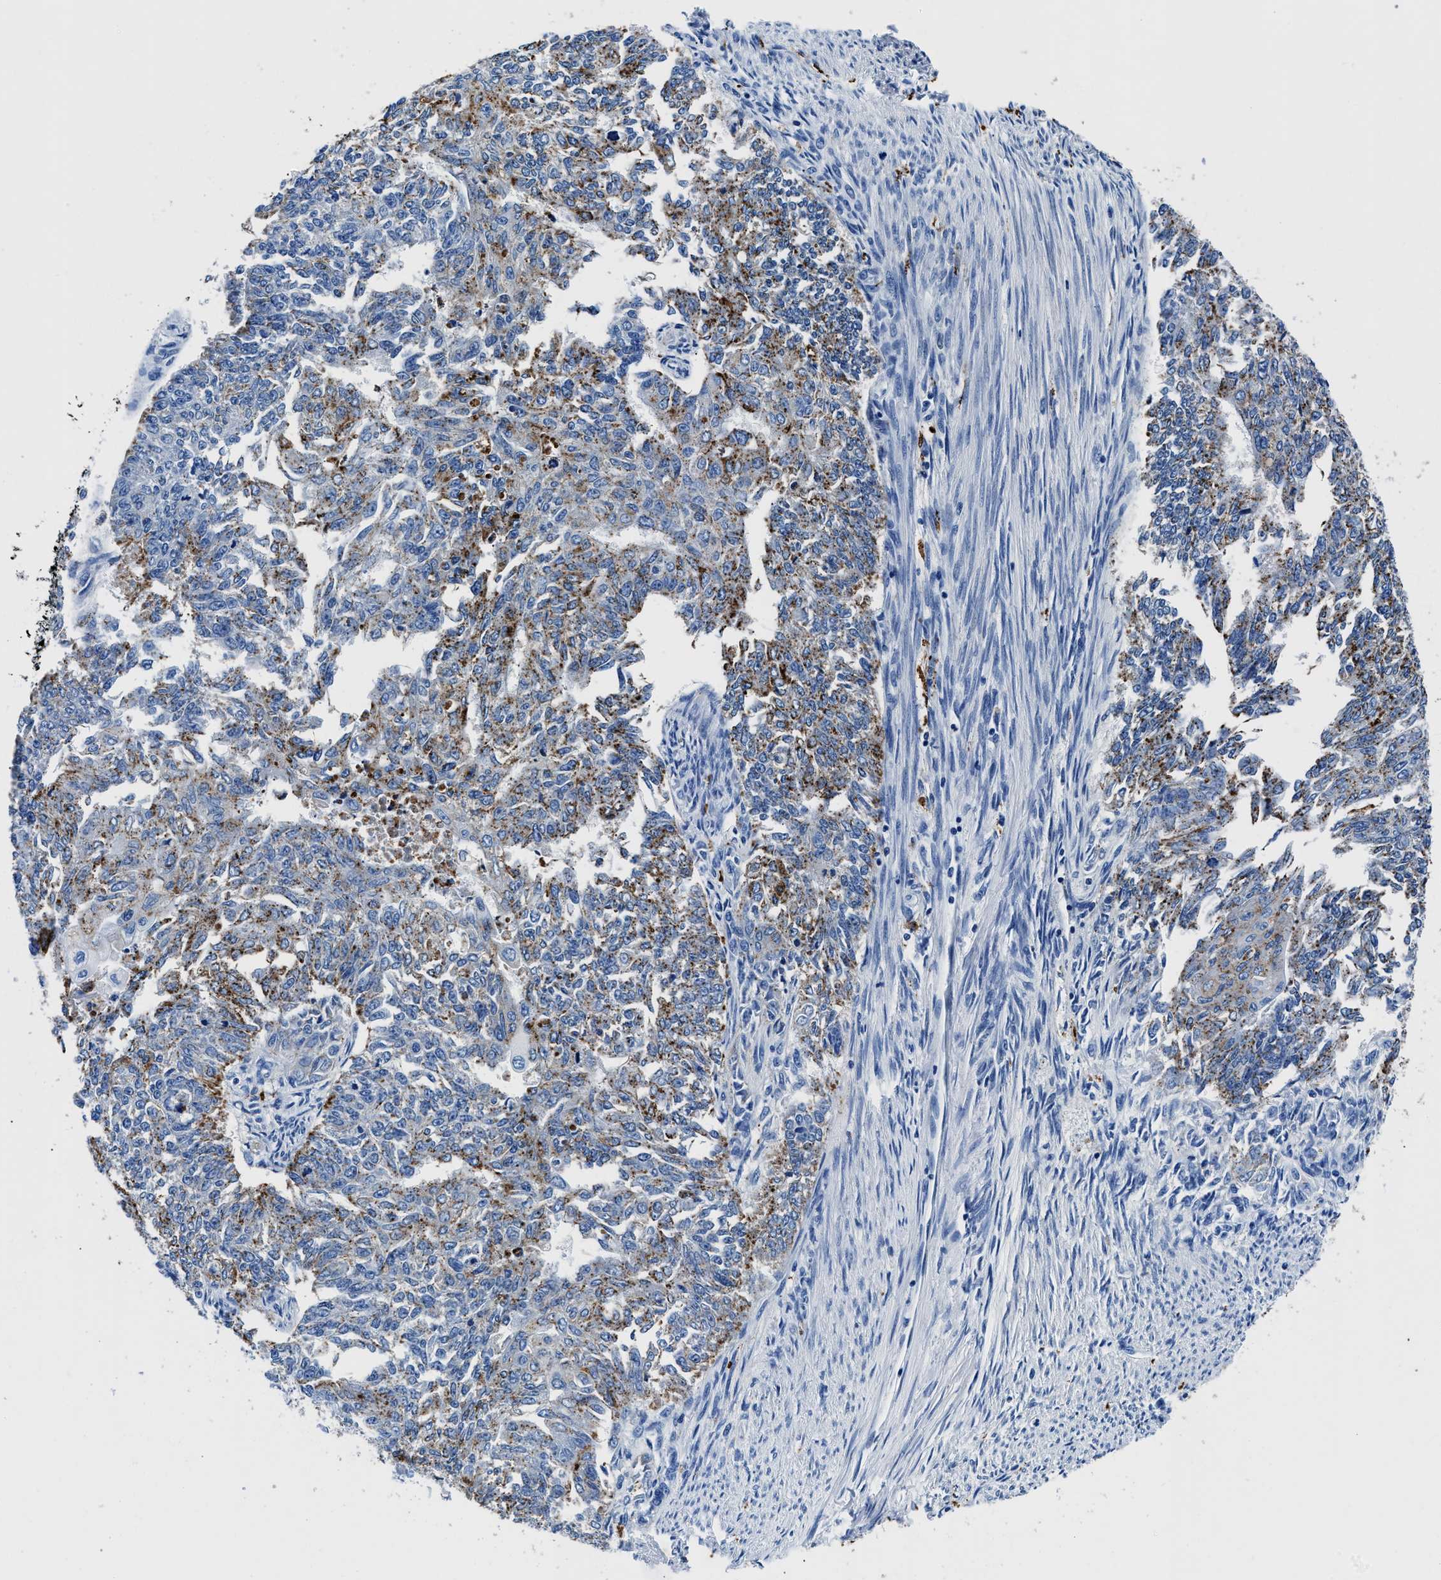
{"staining": {"intensity": "moderate", "quantity": "25%-75%", "location": "cytoplasmic/membranous"}, "tissue": "endometrial cancer", "cell_type": "Tumor cells", "image_type": "cancer", "snomed": [{"axis": "morphology", "description": "Adenocarcinoma, NOS"}, {"axis": "topography", "description": "Endometrium"}], "caption": "Human endometrial cancer (adenocarcinoma) stained for a protein (brown) displays moderate cytoplasmic/membranous positive expression in about 25%-75% of tumor cells.", "gene": "OR14K1", "patient": {"sex": "female", "age": 32}}